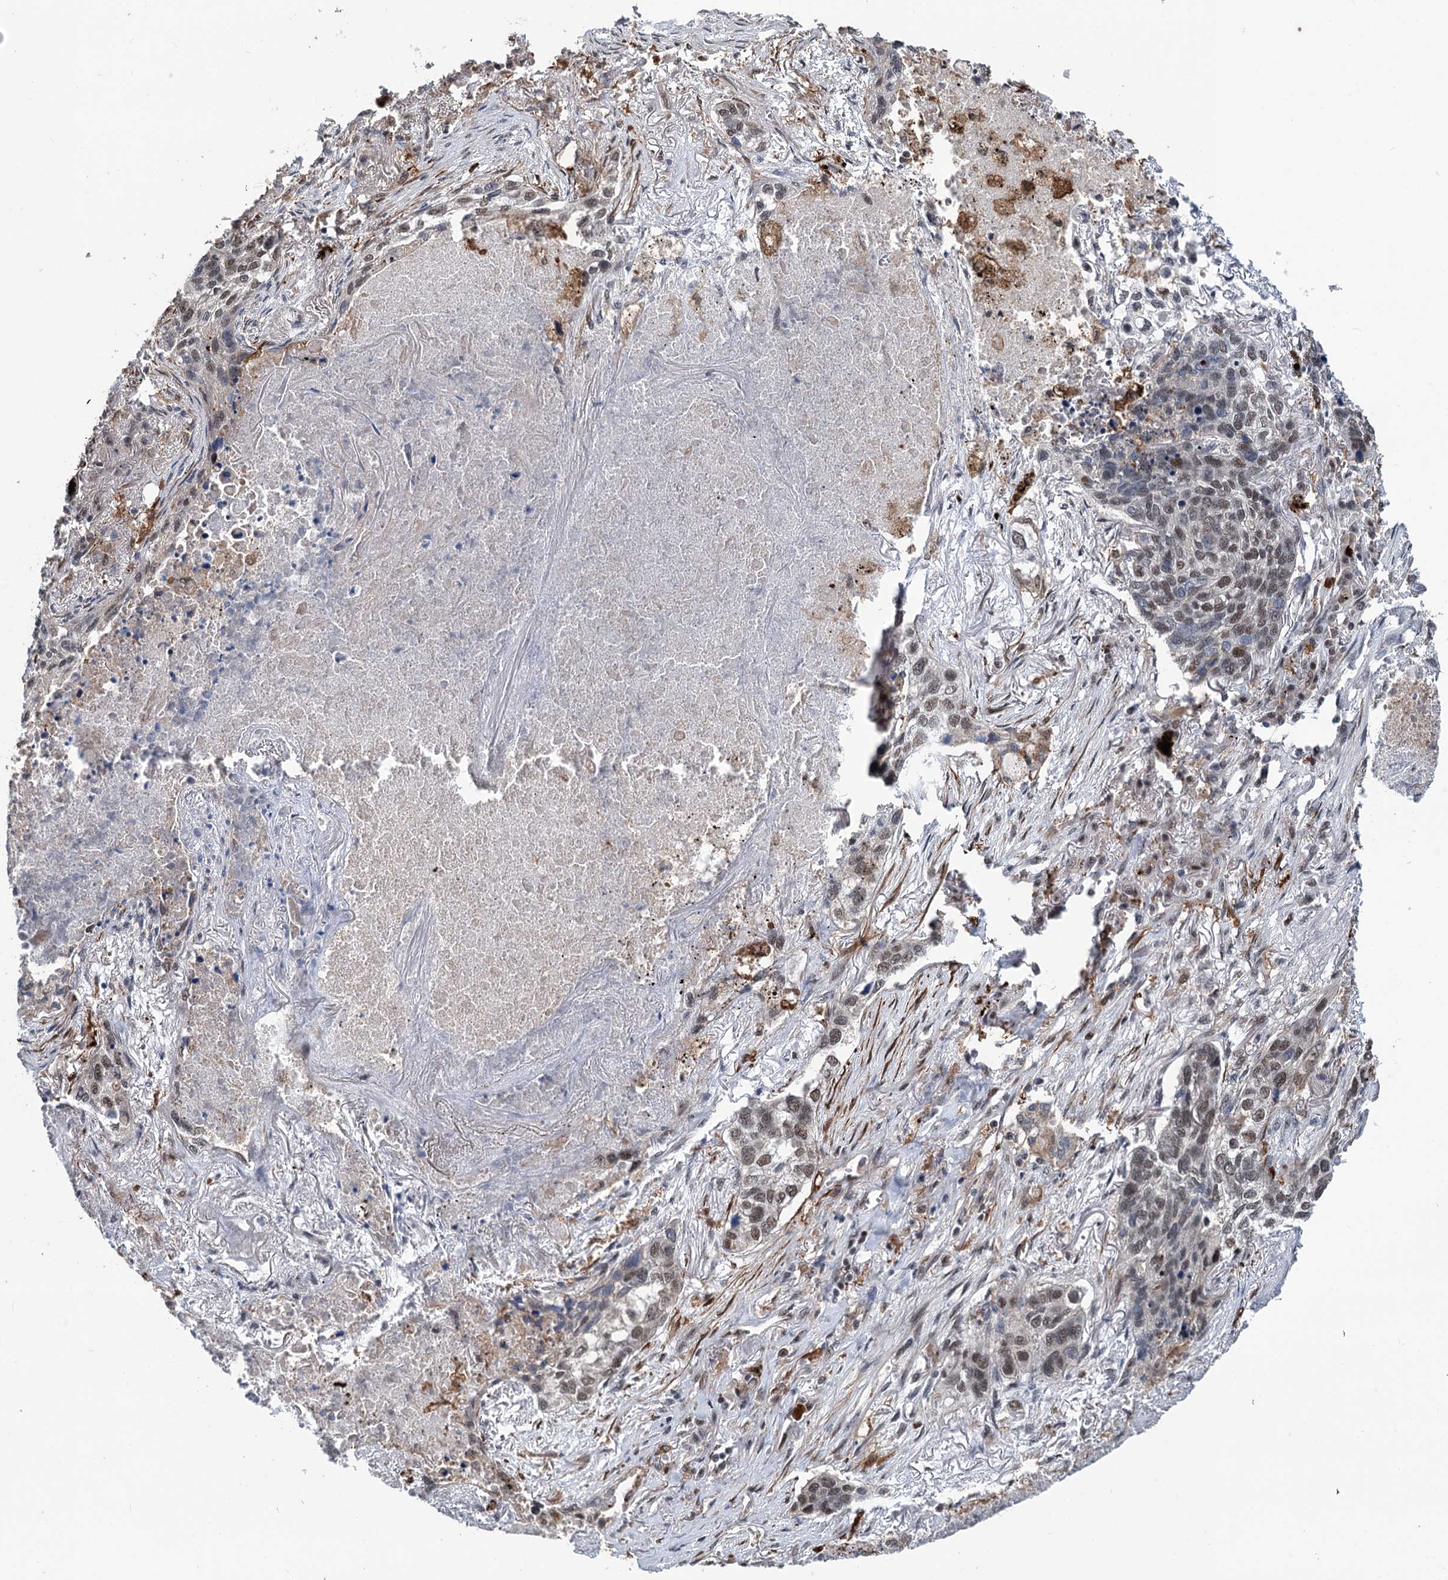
{"staining": {"intensity": "weak", "quantity": ">75%", "location": "nuclear"}, "tissue": "lung cancer", "cell_type": "Tumor cells", "image_type": "cancer", "snomed": [{"axis": "morphology", "description": "Squamous cell carcinoma, NOS"}, {"axis": "topography", "description": "Lung"}], "caption": "Protein analysis of lung cancer (squamous cell carcinoma) tissue reveals weak nuclear positivity in about >75% of tumor cells.", "gene": "PHF8", "patient": {"sex": "female", "age": 63}}